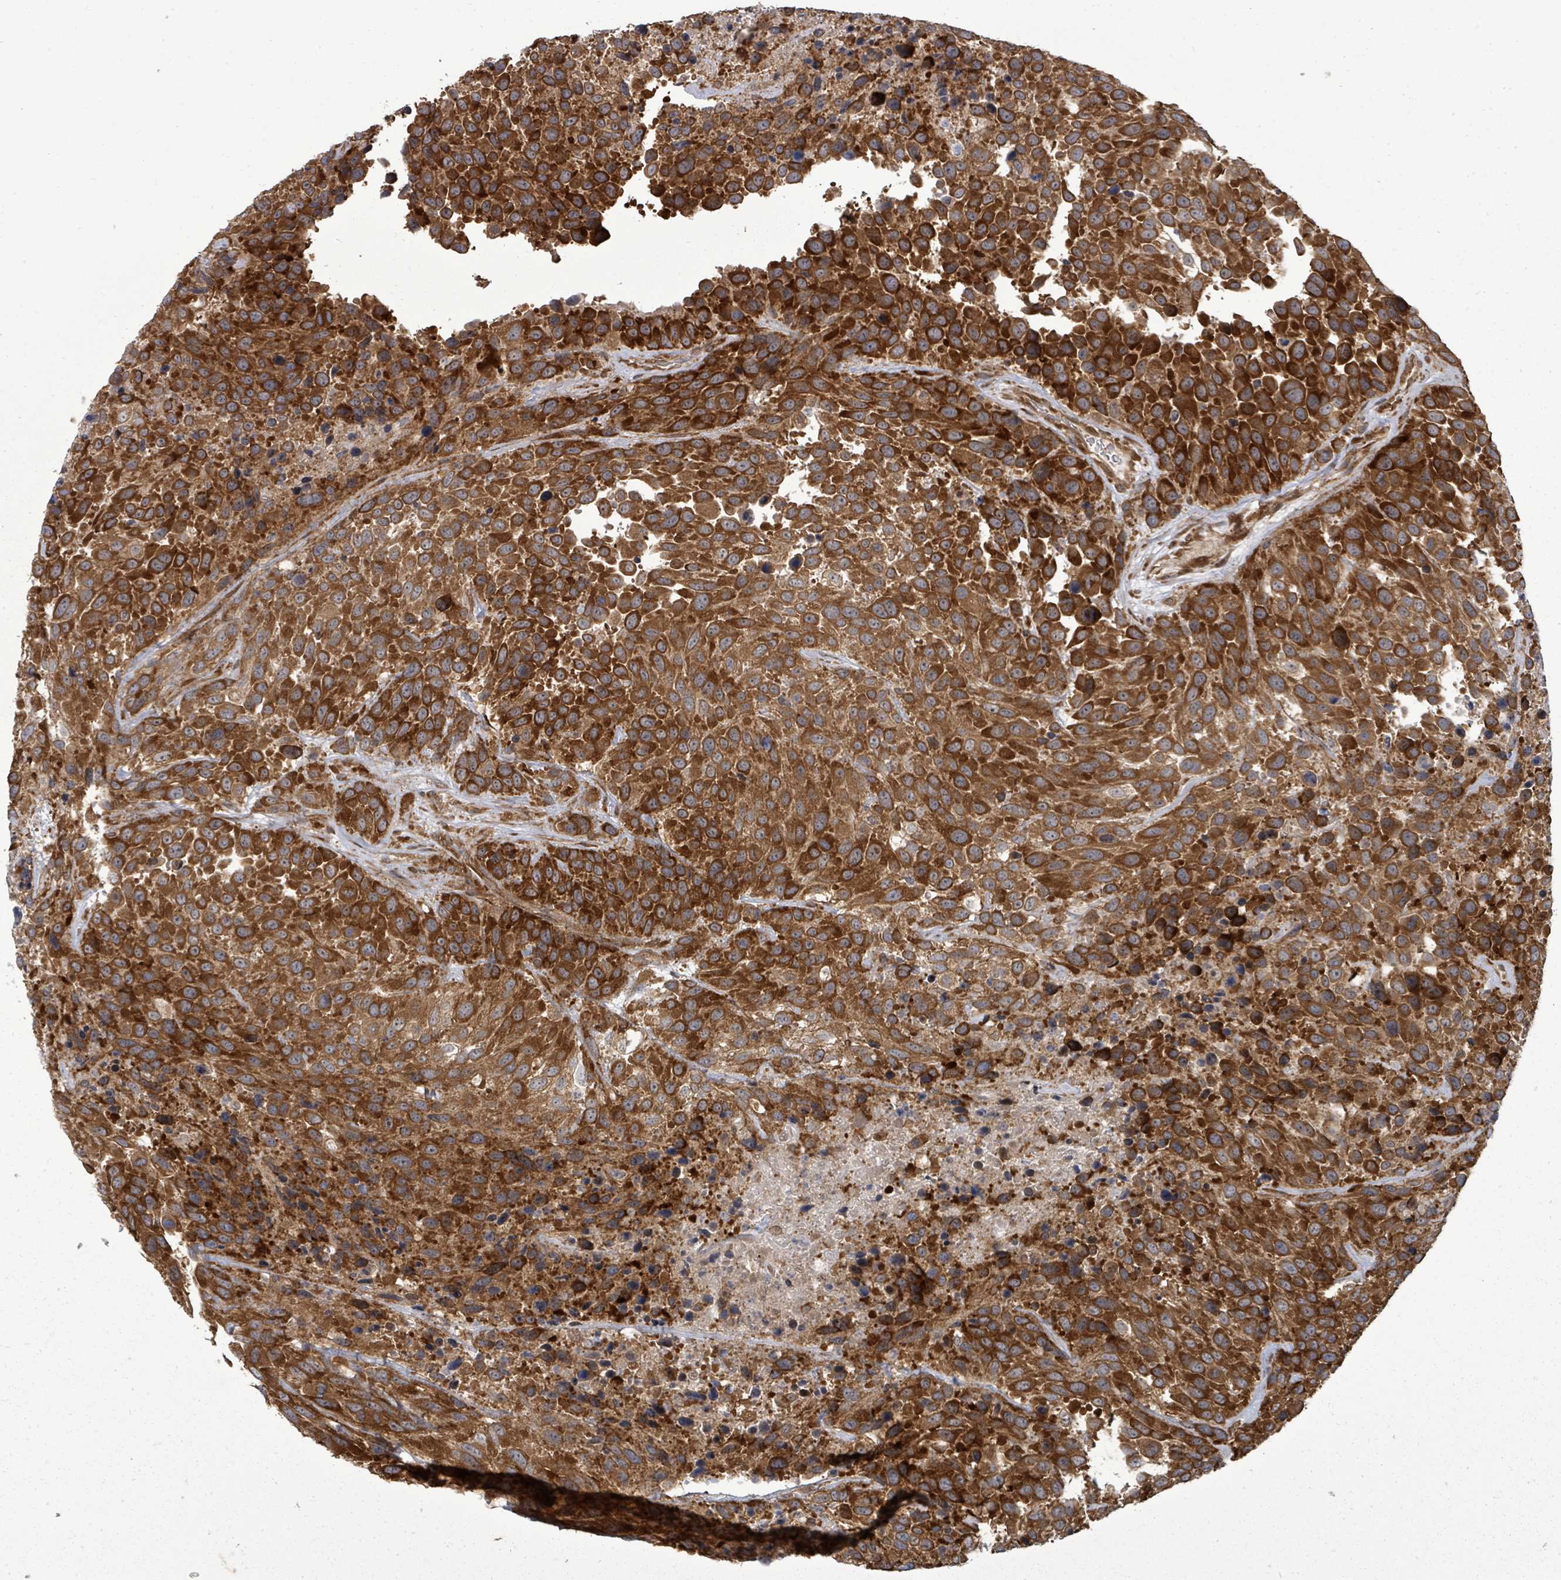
{"staining": {"intensity": "strong", "quantity": ">75%", "location": "cytoplasmic/membranous"}, "tissue": "urothelial cancer", "cell_type": "Tumor cells", "image_type": "cancer", "snomed": [{"axis": "morphology", "description": "Urothelial carcinoma, High grade"}, {"axis": "topography", "description": "Urinary bladder"}], "caption": "The immunohistochemical stain shows strong cytoplasmic/membranous positivity in tumor cells of urothelial cancer tissue.", "gene": "EIF3C", "patient": {"sex": "female", "age": 70}}